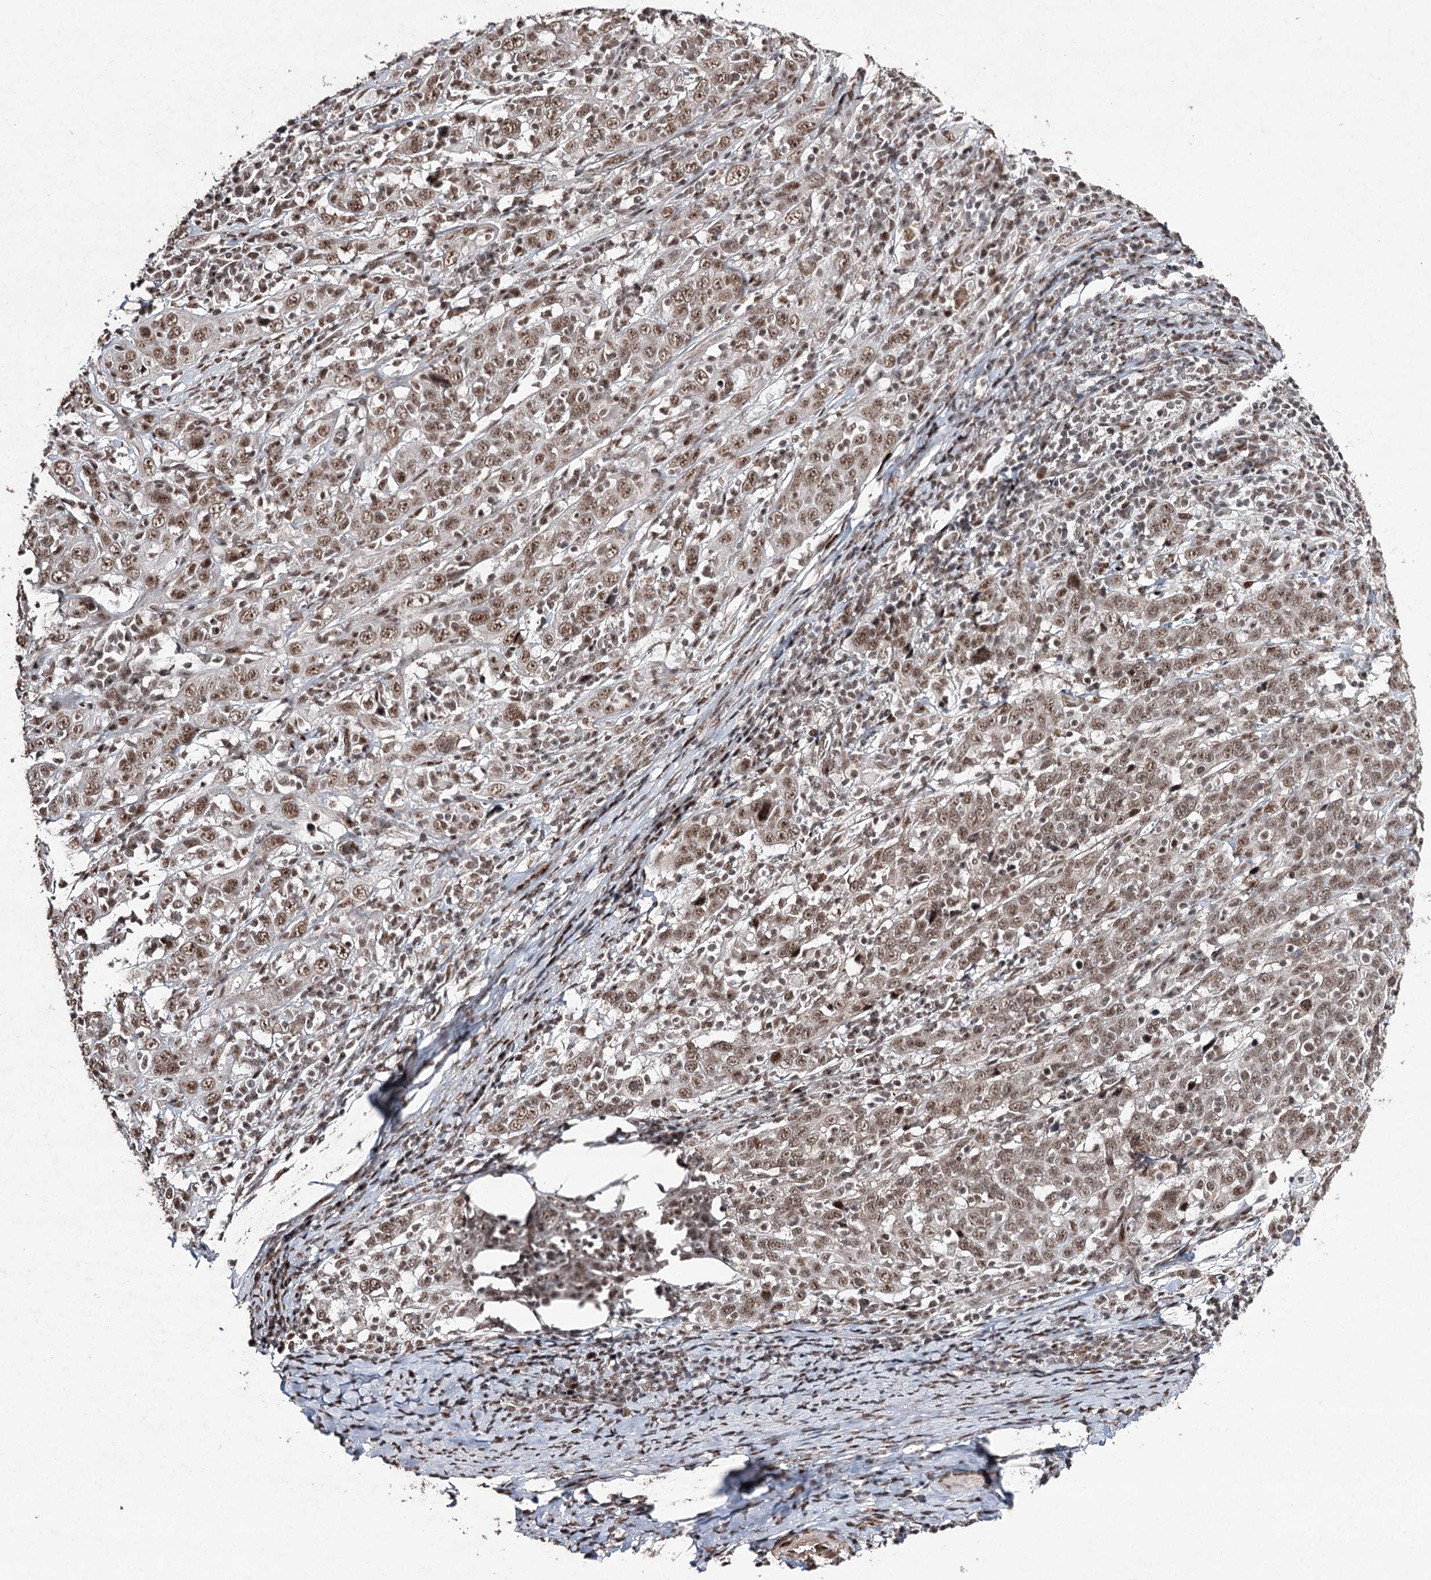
{"staining": {"intensity": "moderate", "quantity": ">75%", "location": "nuclear"}, "tissue": "cervical cancer", "cell_type": "Tumor cells", "image_type": "cancer", "snomed": [{"axis": "morphology", "description": "Squamous cell carcinoma, NOS"}, {"axis": "topography", "description": "Cervix"}], "caption": "Protein expression analysis of cervical cancer (squamous cell carcinoma) exhibits moderate nuclear staining in about >75% of tumor cells.", "gene": "PDCD4", "patient": {"sex": "female", "age": 46}}